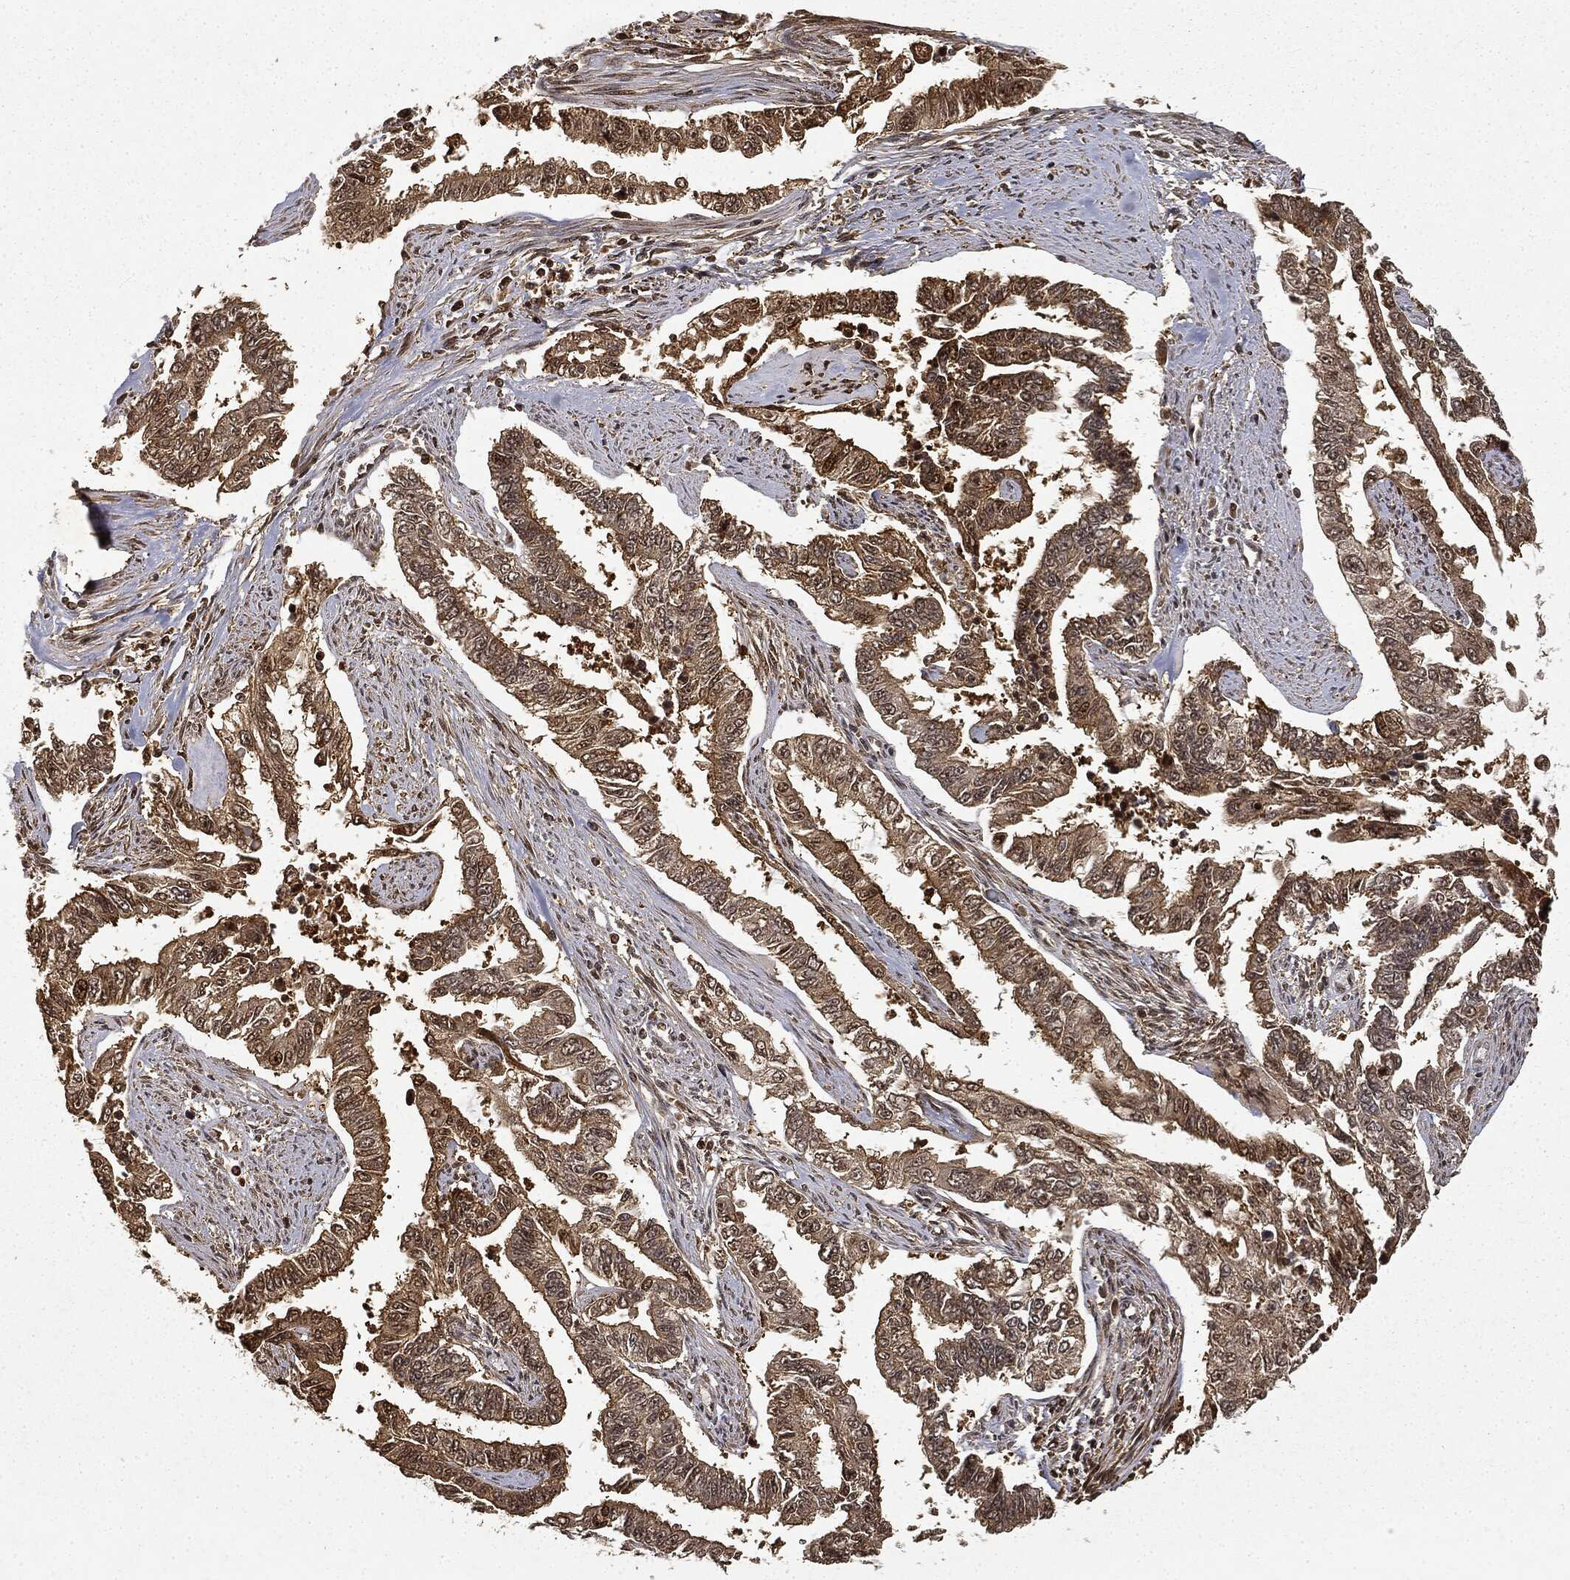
{"staining": {"intensity": "strong", "quantity": ">75%", "location": "cytoplasmic/membranous"}, "tissue": "endometrial cancer", "cell_type": "Tumor cells", "image_type": "cancer", "snomed": [{"axis": "morphology", "description": "Adenocarcinoma, NOS"}, {"axis": "topography", "description": "Uterus"}], "caption": "An immunohistochemistry (IHC) micrograph of neoplastic tissue is shown. Protein staining in brown labels strong cytoplasmic/membranous positivity in endometrial cancer (adenocarcinoma) within tumor cells.", "gene": "ZNHIT6", "patient": {"sex": "female", "age": 59}}